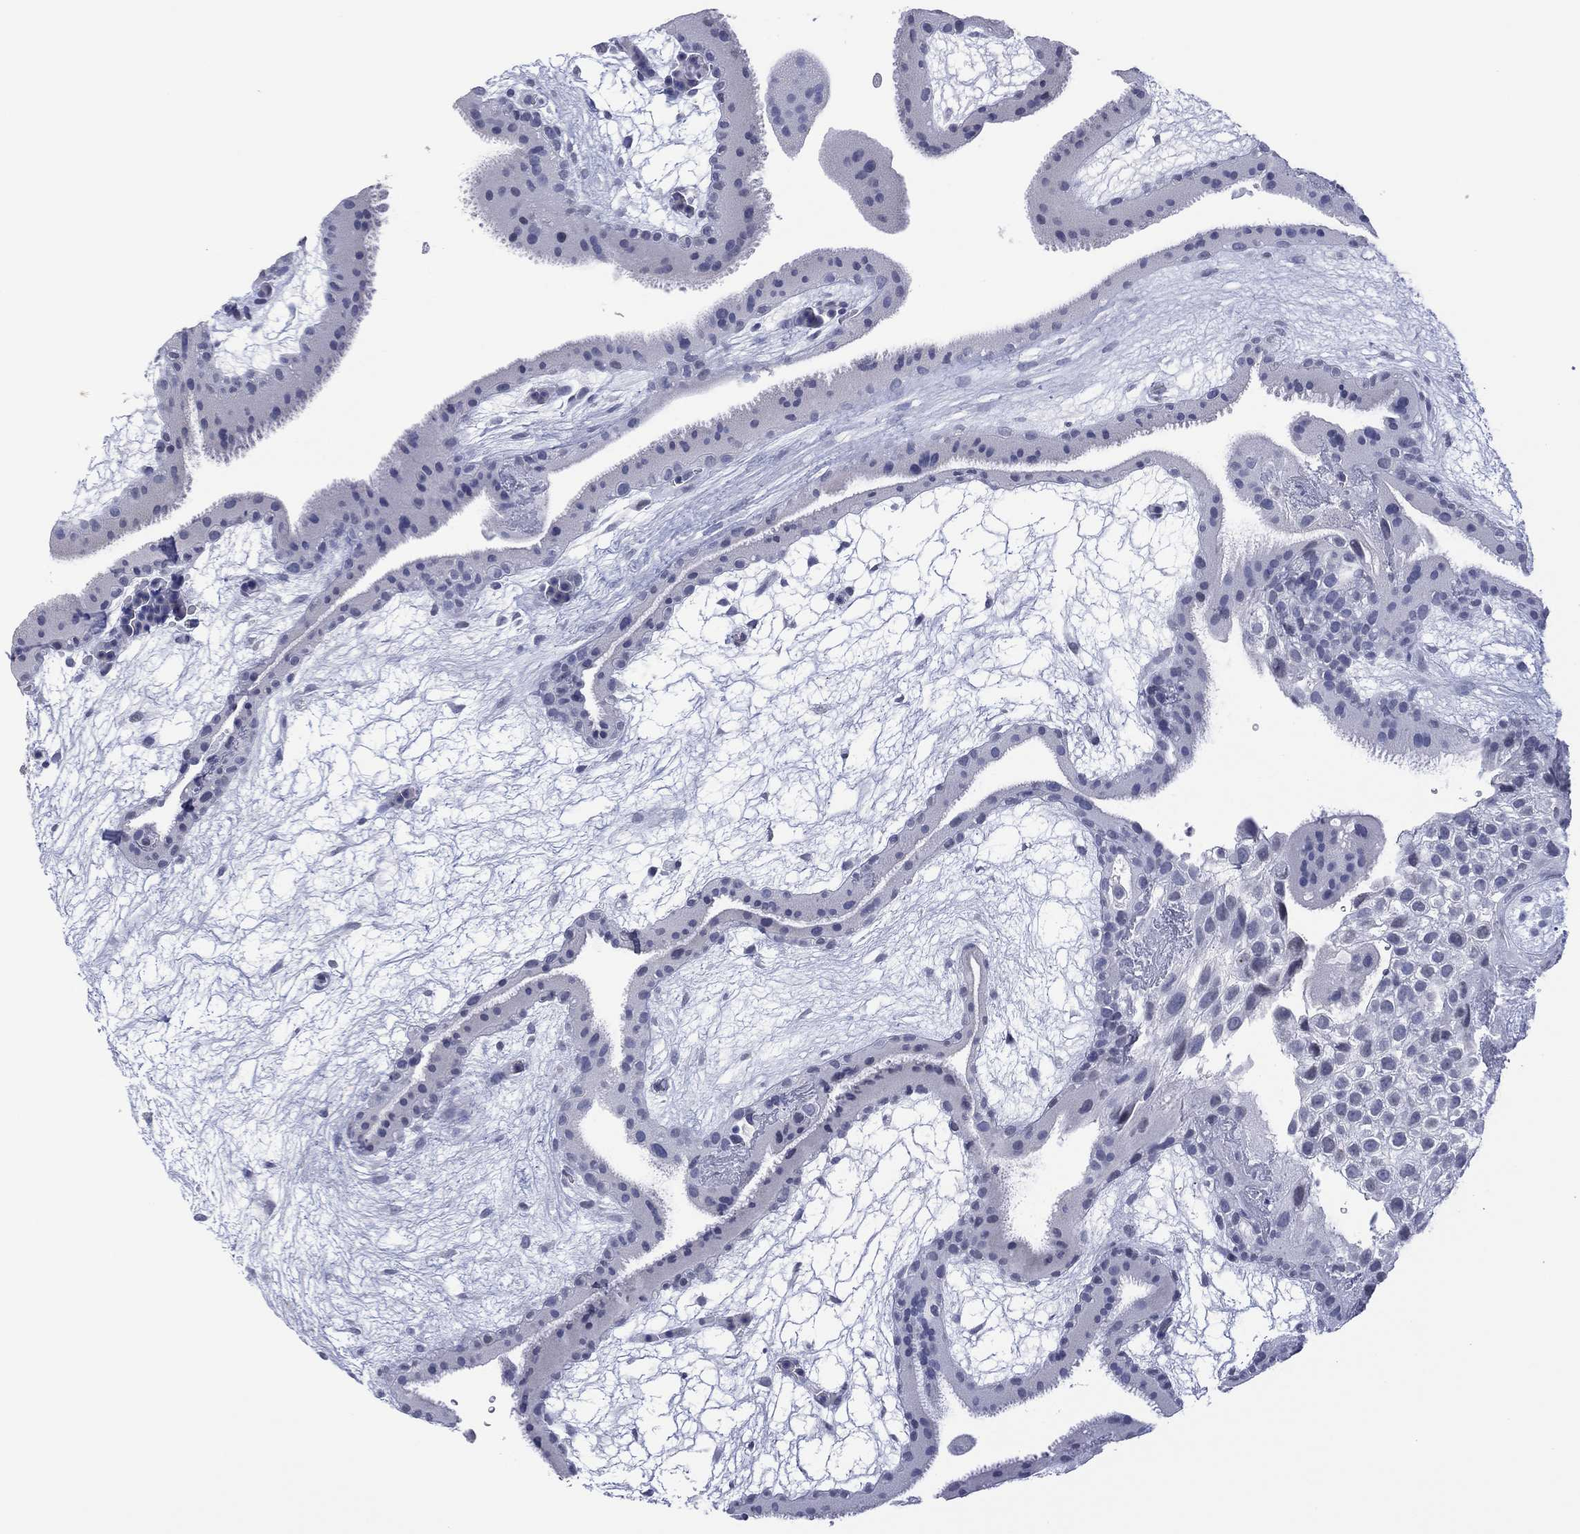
{"staining": {"intensity": "negative", "quantity": "none", "location": "none"}, "tissue": "placenta", "cell_type": "Decidual cells", "image_type": "normal", "snomed": [{"axis": "morphology", "description": "Normal tissue, NOS"}, {"axis": "topography", "description": "Placenta"}], "caption": "This is a image of immunohistochemistry (IHC) staining of normal placenta, which shows no expression in decidual cells. (Brightfield microscopy of DAB (3,3'-diaminobenzidine) IHC at high magnification).", "gene": "UTF1", "patient": {"sex": "female", "age": 19}}